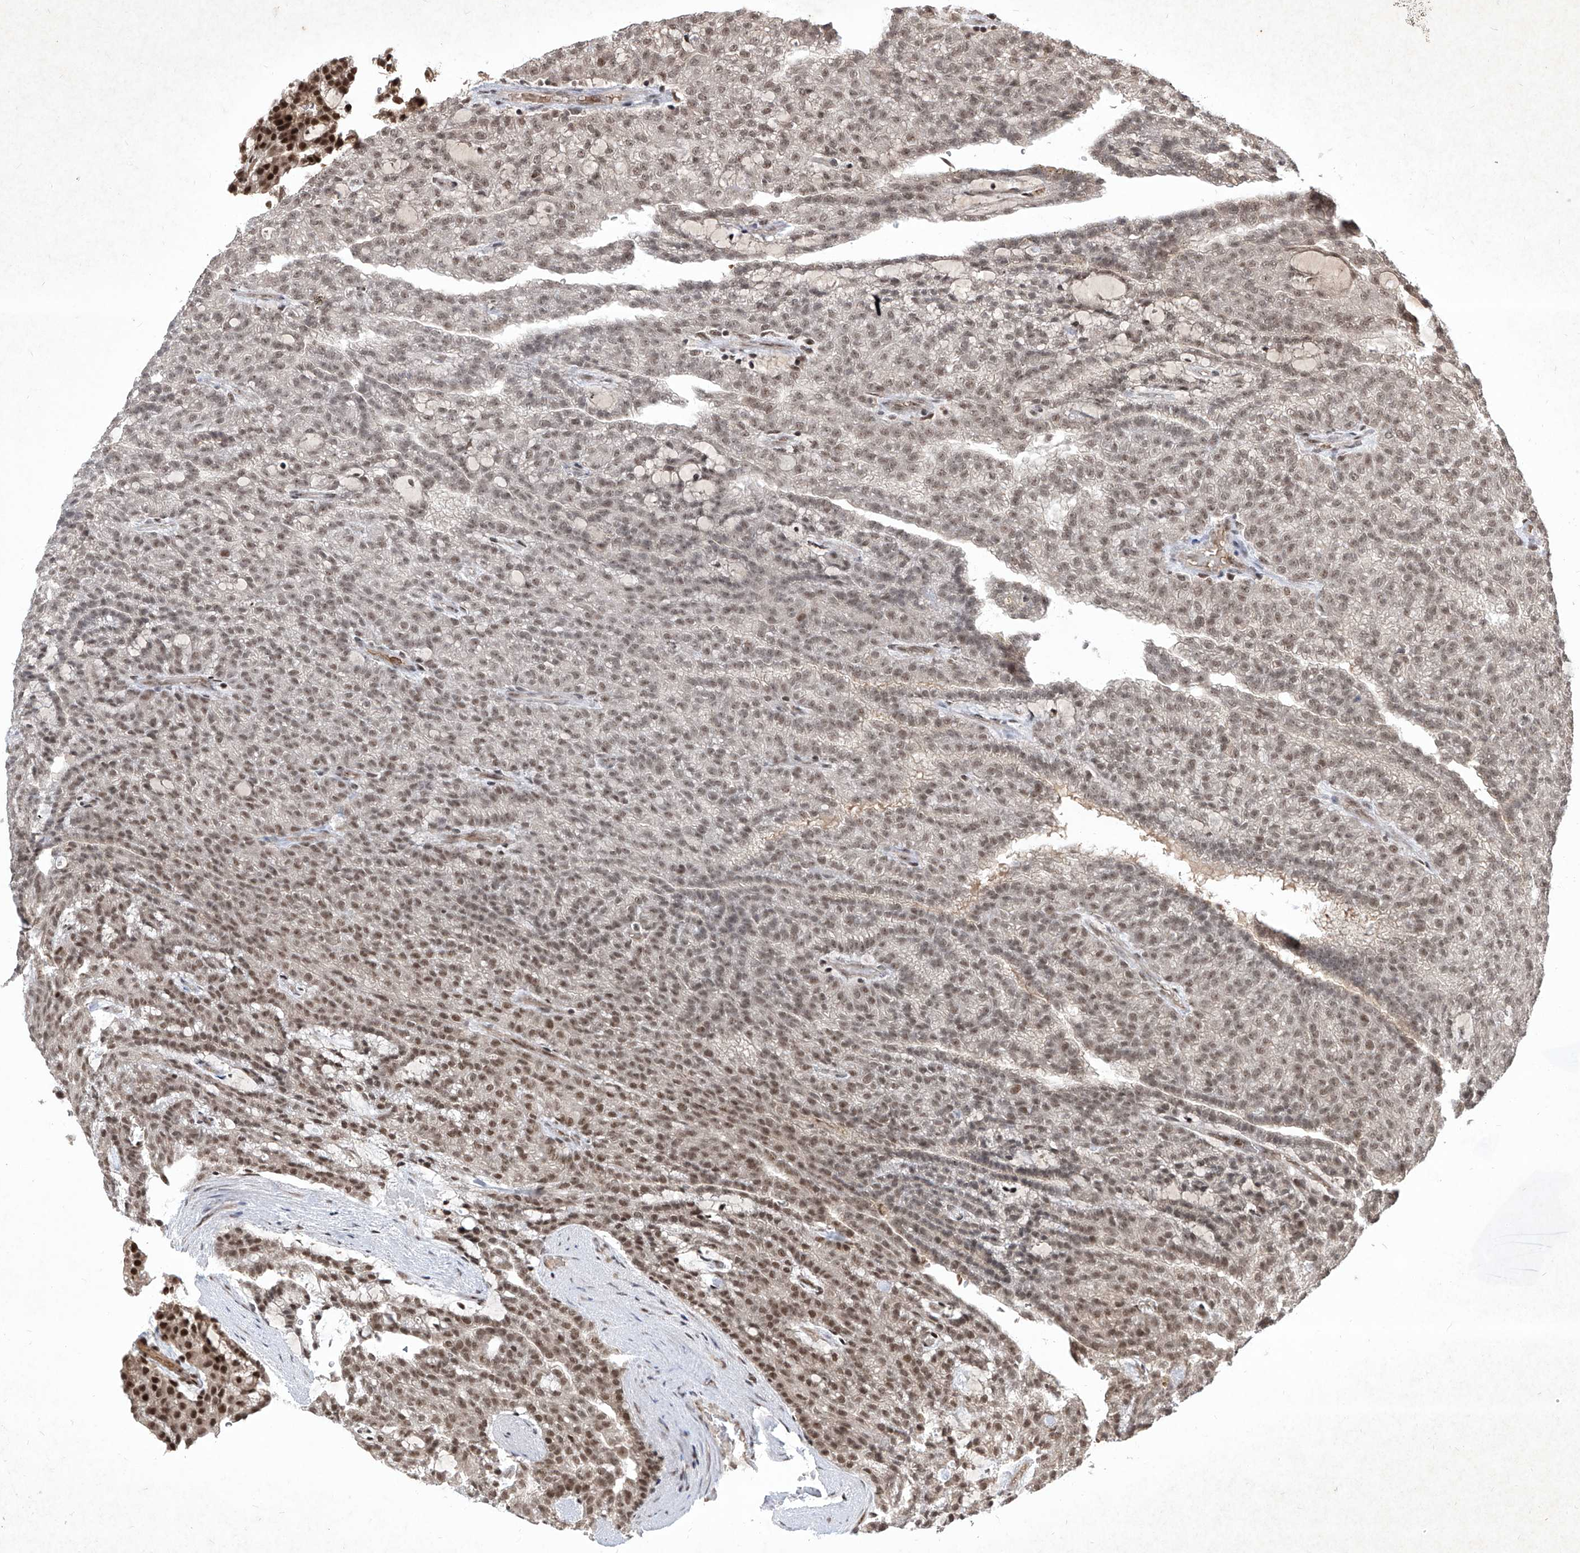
{"staining": {"intensity": "moderate", "quantity": ">75%", "location": "nuclear"}, "tissue": "renal cancer", "cell_type": "Tumor cells", "image_type": "cancer", "snomed": [{"axis": "morphology", "description": "Adenocarcinoma, NOS"}, {"axis": "topography", "description": "Kidney"}], "caption": "Protein staining of adenocarcinoma (renal) tissue displays moderate nuclear staining in about >75% of tumor cells. The protein of interest is shown in brown color, while the nuclei are stained blue.", "gene": "IRF2", "patient": {"sex": "male", "age": 63}}